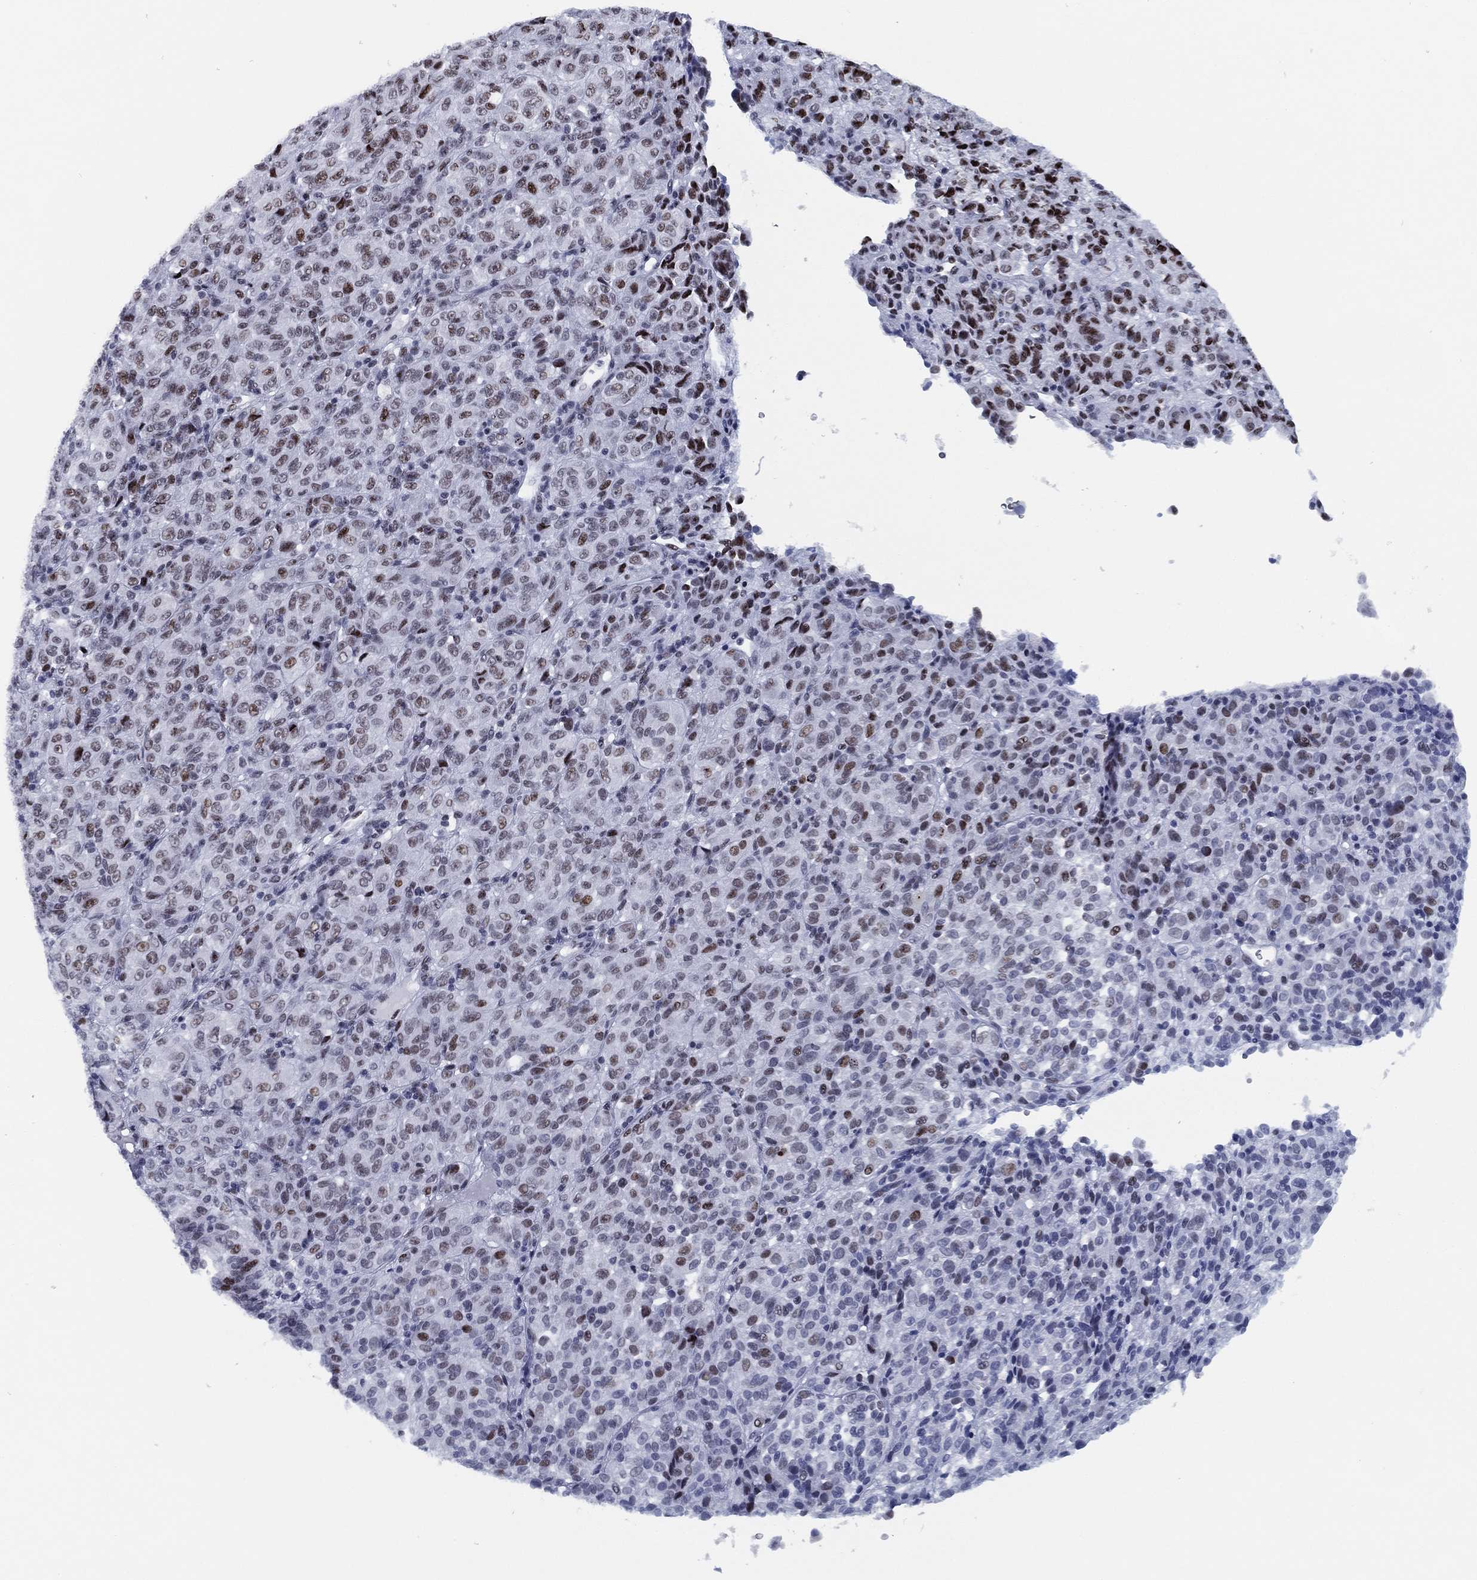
{"staining": {"intensity": "strong", "quantity": "25%-75%", "location": "nuclear"}, "tissue": "melanoma", "cell_type": "Tumor cells", "image_type": "cancer", "snomed": [{"axis": "morphology", "description": "Malignant melanoma, Metastatic site"}, {"axis": "topography", "description": "Brain"}], "caption": "High-power microscopy captured an immunohistochemistry (IHC) micrograph of malignant melanoma (metastatic site), revealing strong nuclear expression in about 25%-75% of tumor cells.", "gene": "CYB561D2", "patient": {"sex": "female", "age": 56}}